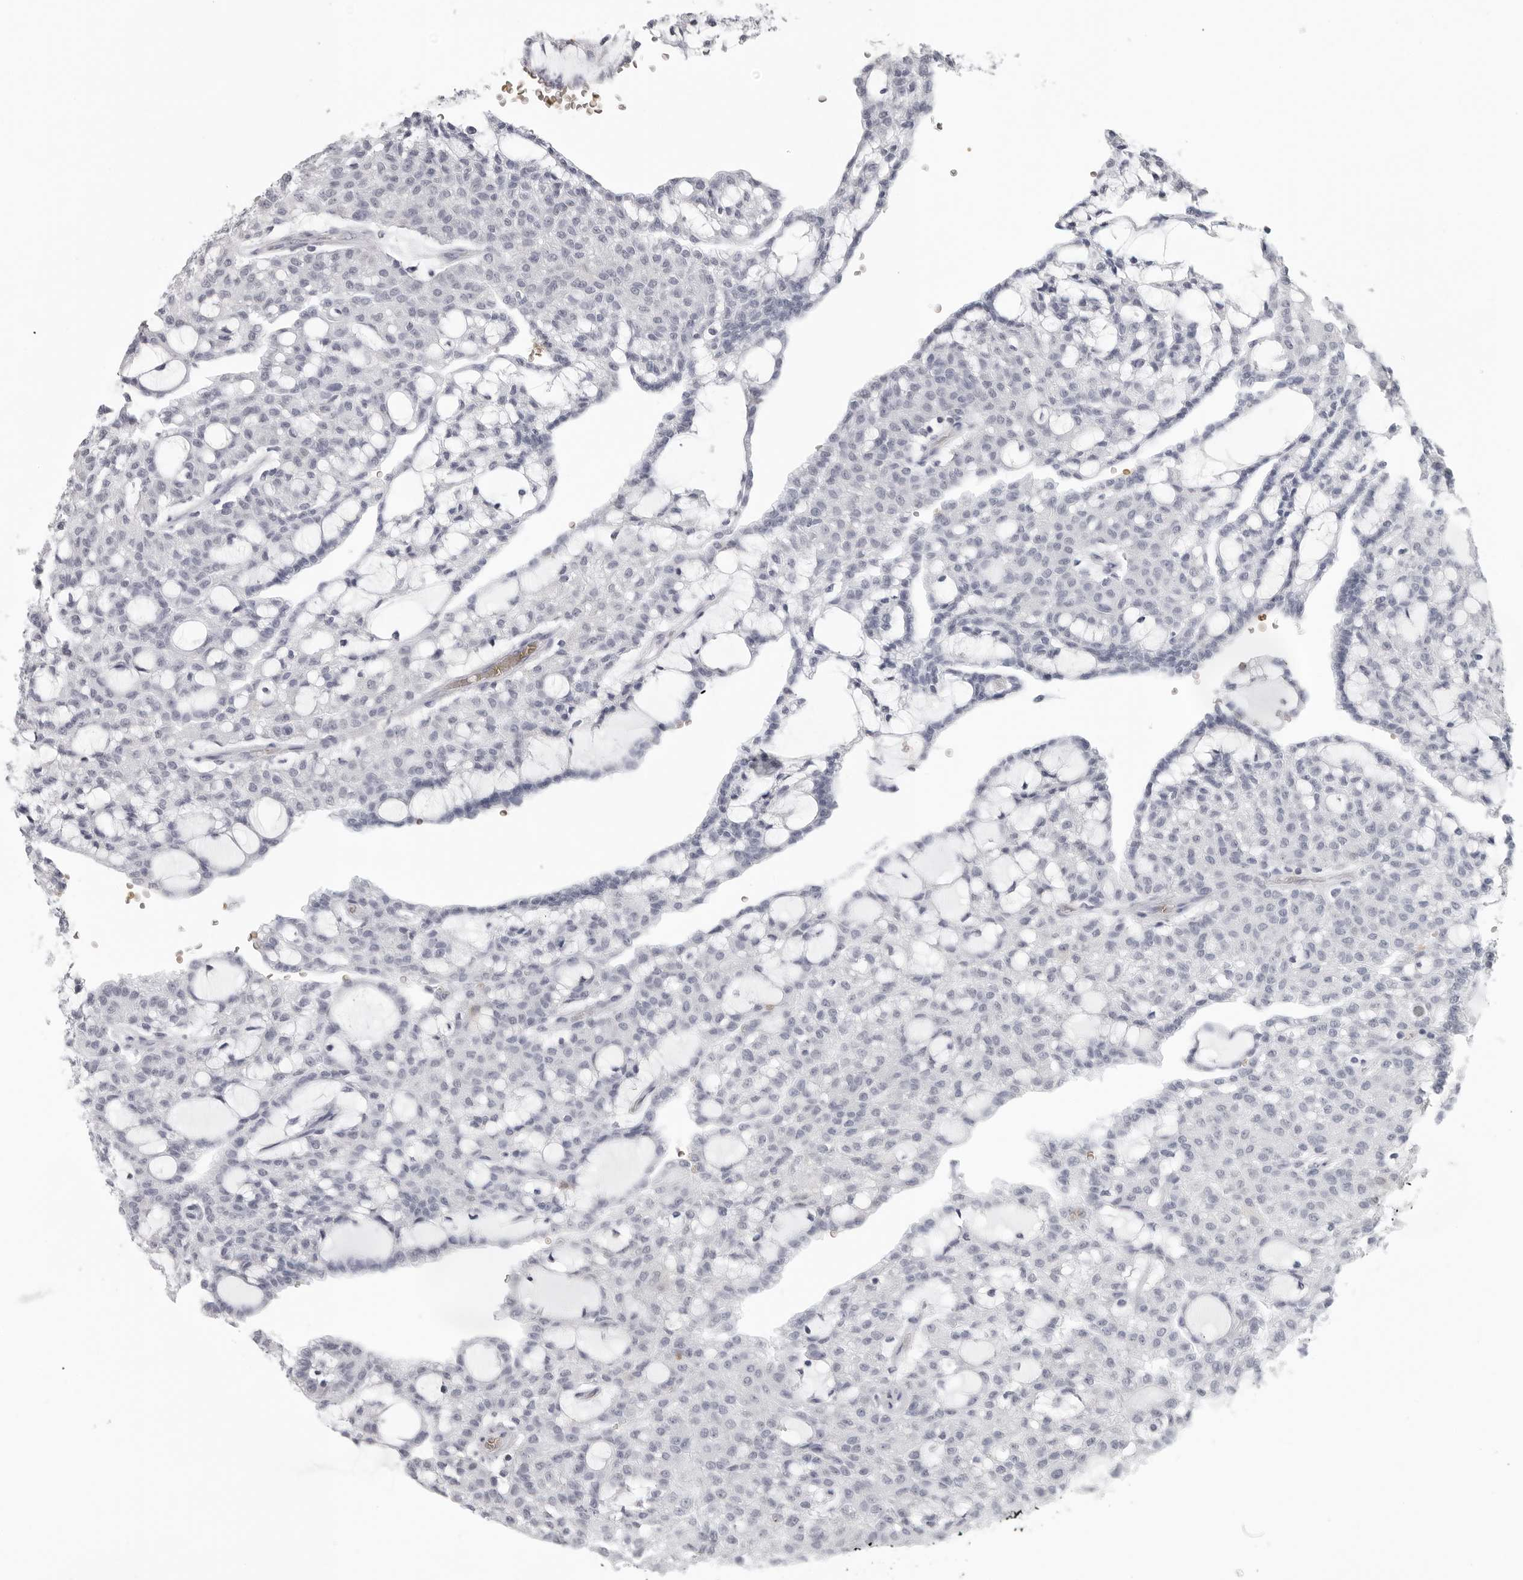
{"staining": {"intensity": "negative", "quantity": "none", "location": "none"}, "tissue": "renal cancer", "cell_type": "Tumor cells", "image_type": "cancer", "snomed": [{"axis": "morphology", "description": "Adenocarcinoma, NOS"}, {"axis": "topography", "description": "Kidney"}], "caption": "This is a photomicrograph of IHC staining of renal cancer (adenocarcinoma), which shows no staining in tumor cells. The staining is performed using DAB brown chromogen with nuclei counter-stained in using hematoxylin.", "gene": "EPB41", "patient": {"sex": "male", "age": 63}}